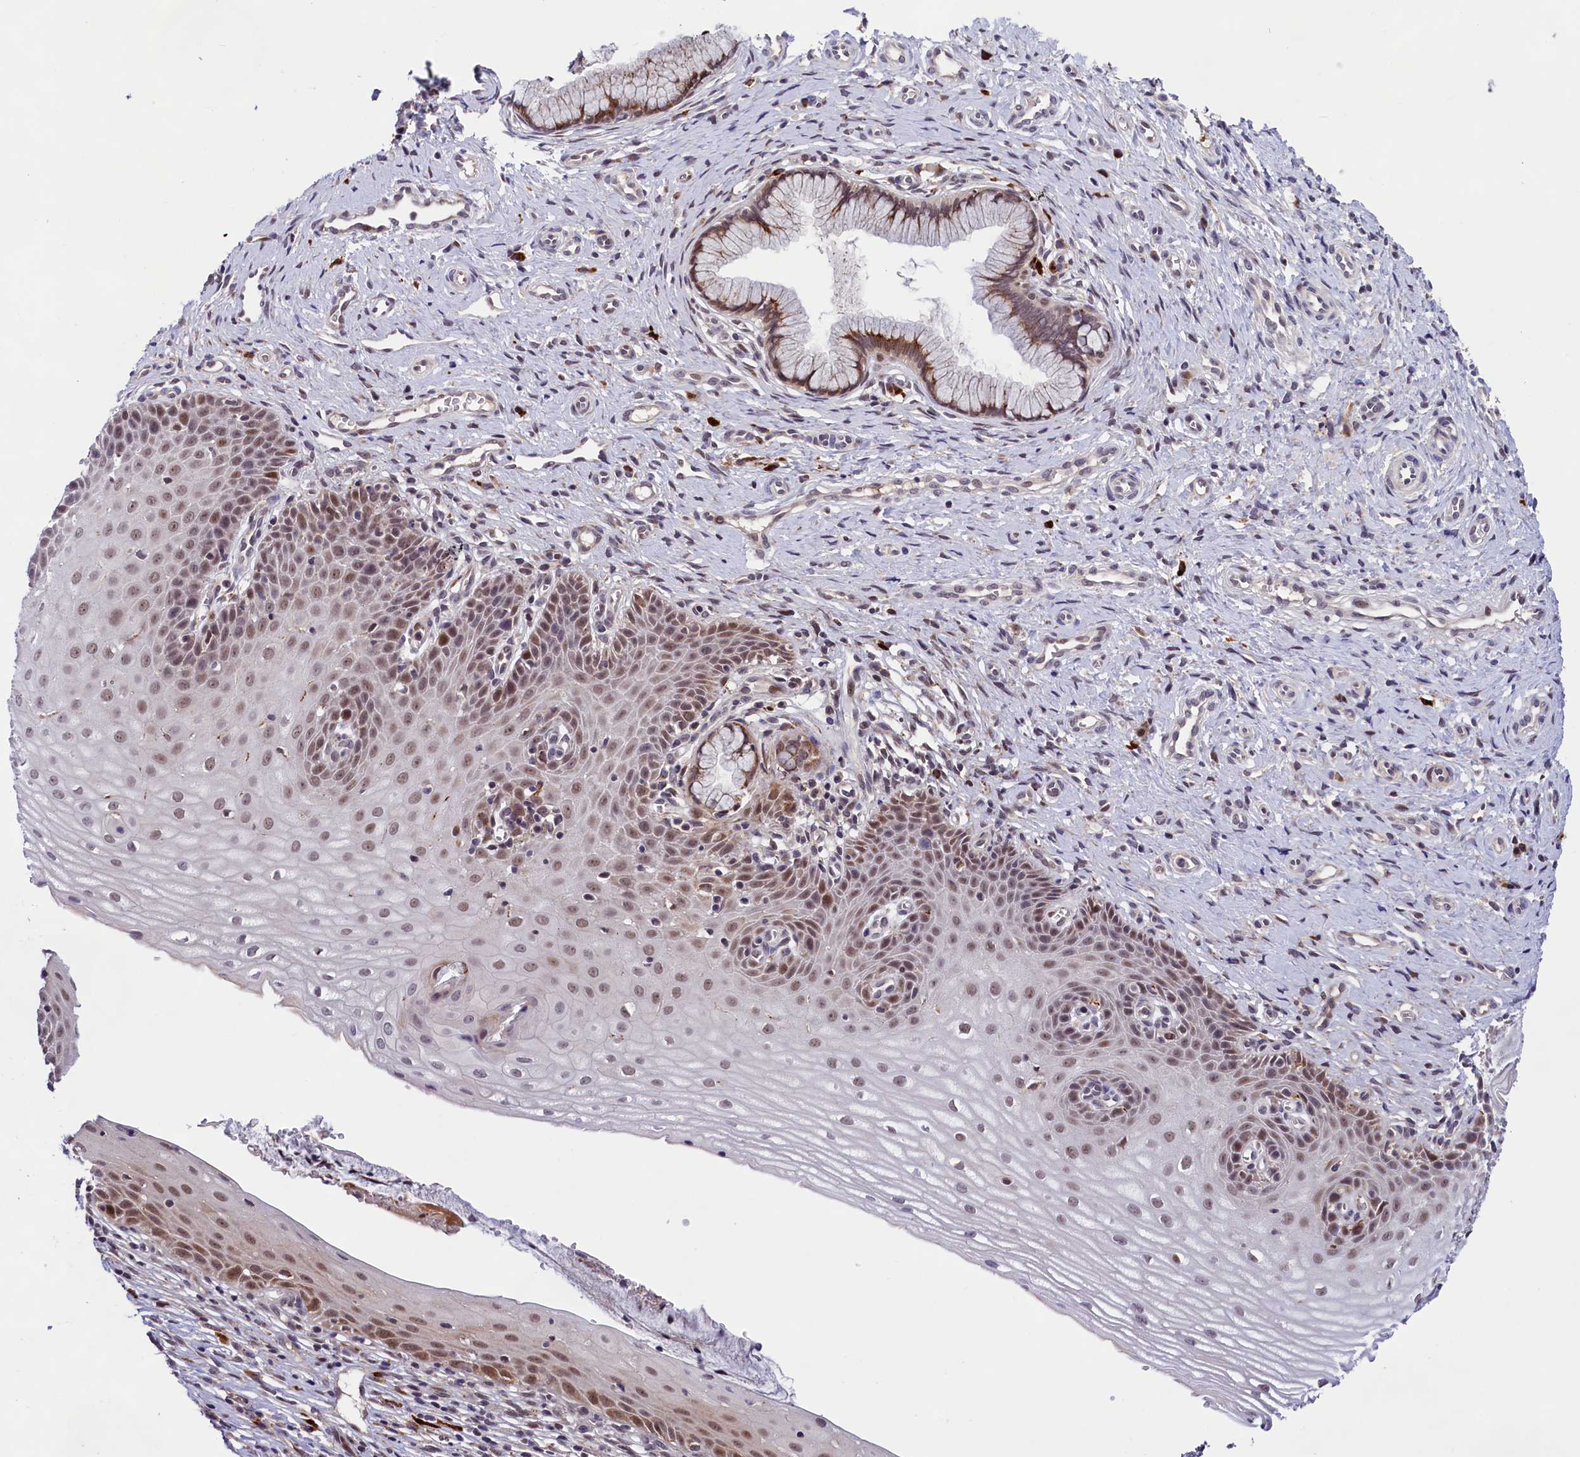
{"staining": {"intensity": "moderate", "quantity": ">75%", "location": "cytoplasmic/membranous,nuclear"}, "tissue": "cervix", "cell_type": "Glandular cells", "image_type": "normal", "snomed": [{"axis": "morphology", "description": "Normal tissue, NOS"}, {"axis": "topography", "description": "Cervix"}], "caption": "This micrograph exhibits immunohistochemistry staining of normal cervix, with medium moderate cytoplasmic/membranous,nuclear staining in approximately >75% of glandular cells.", "gene": "FBXO45", "patient": {"sex": "female", "age": 36}}